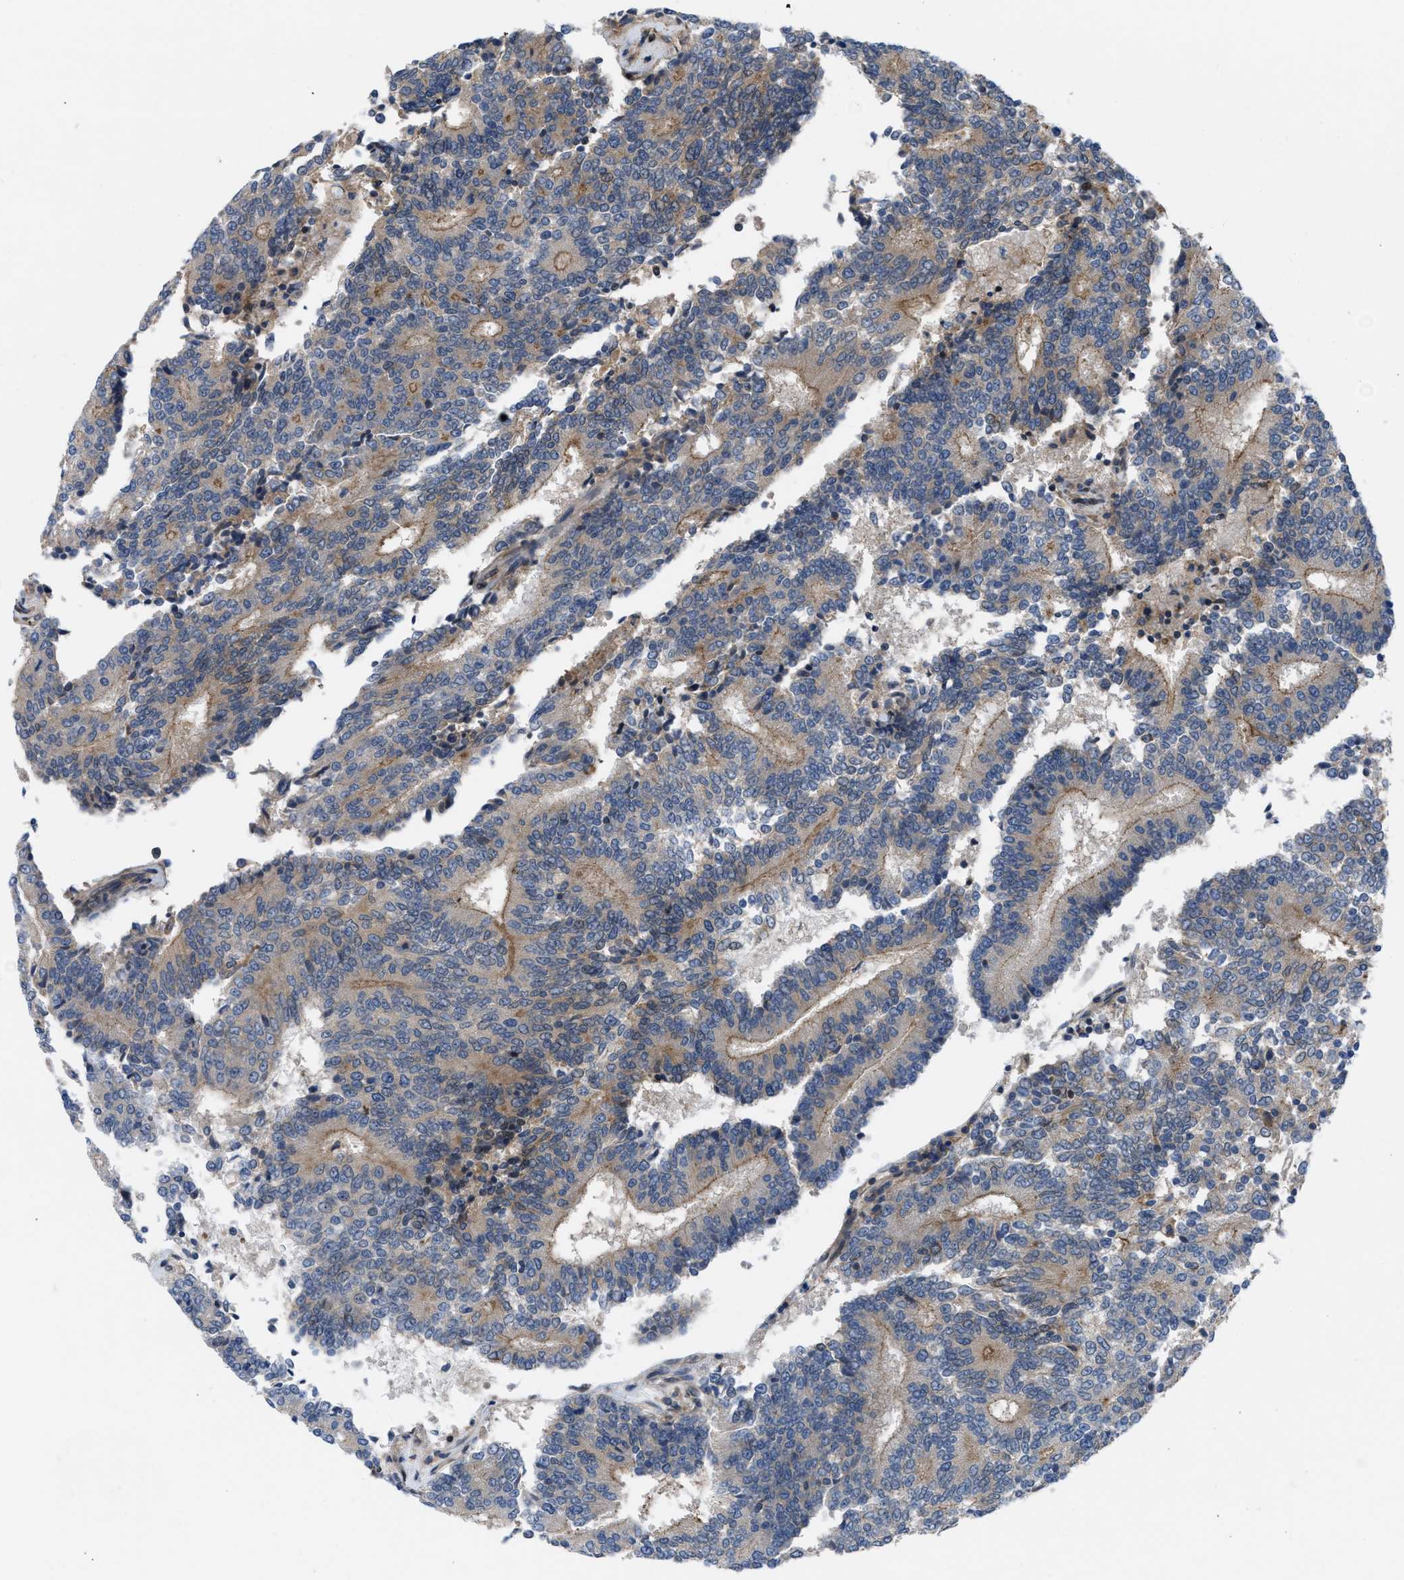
{"staining": {"intensity": "moderate", "quantity": ">75%", "location": "cytoplasmic/membranous"}, "tissue": "prostate cancer", "cell_type": "Tumor cells", "image_type": "cancer", "snomed": [{"axis": "morphology", "description": "Normal tissue, NOS"}, {"axis": "morphology", "description": "Adenocarcinoma, High grade"}, {"axis": "topography", "description": "Prostate"}, {"axis": "topography", "description": "Seminal veicle"}], "caption": "Immunohistochemical staining of prostate high-grade adenocarcinoma exhibits medium levels of moderate cytoplasmic/membranous expression in approximately >75% of tumor cells. (DAB (3,3'-diaminobenzidine) IHC with brightfield microscopy, high magnification).", "gene": "MYO18A", "patient": {"sex": "male", "age": 55}}